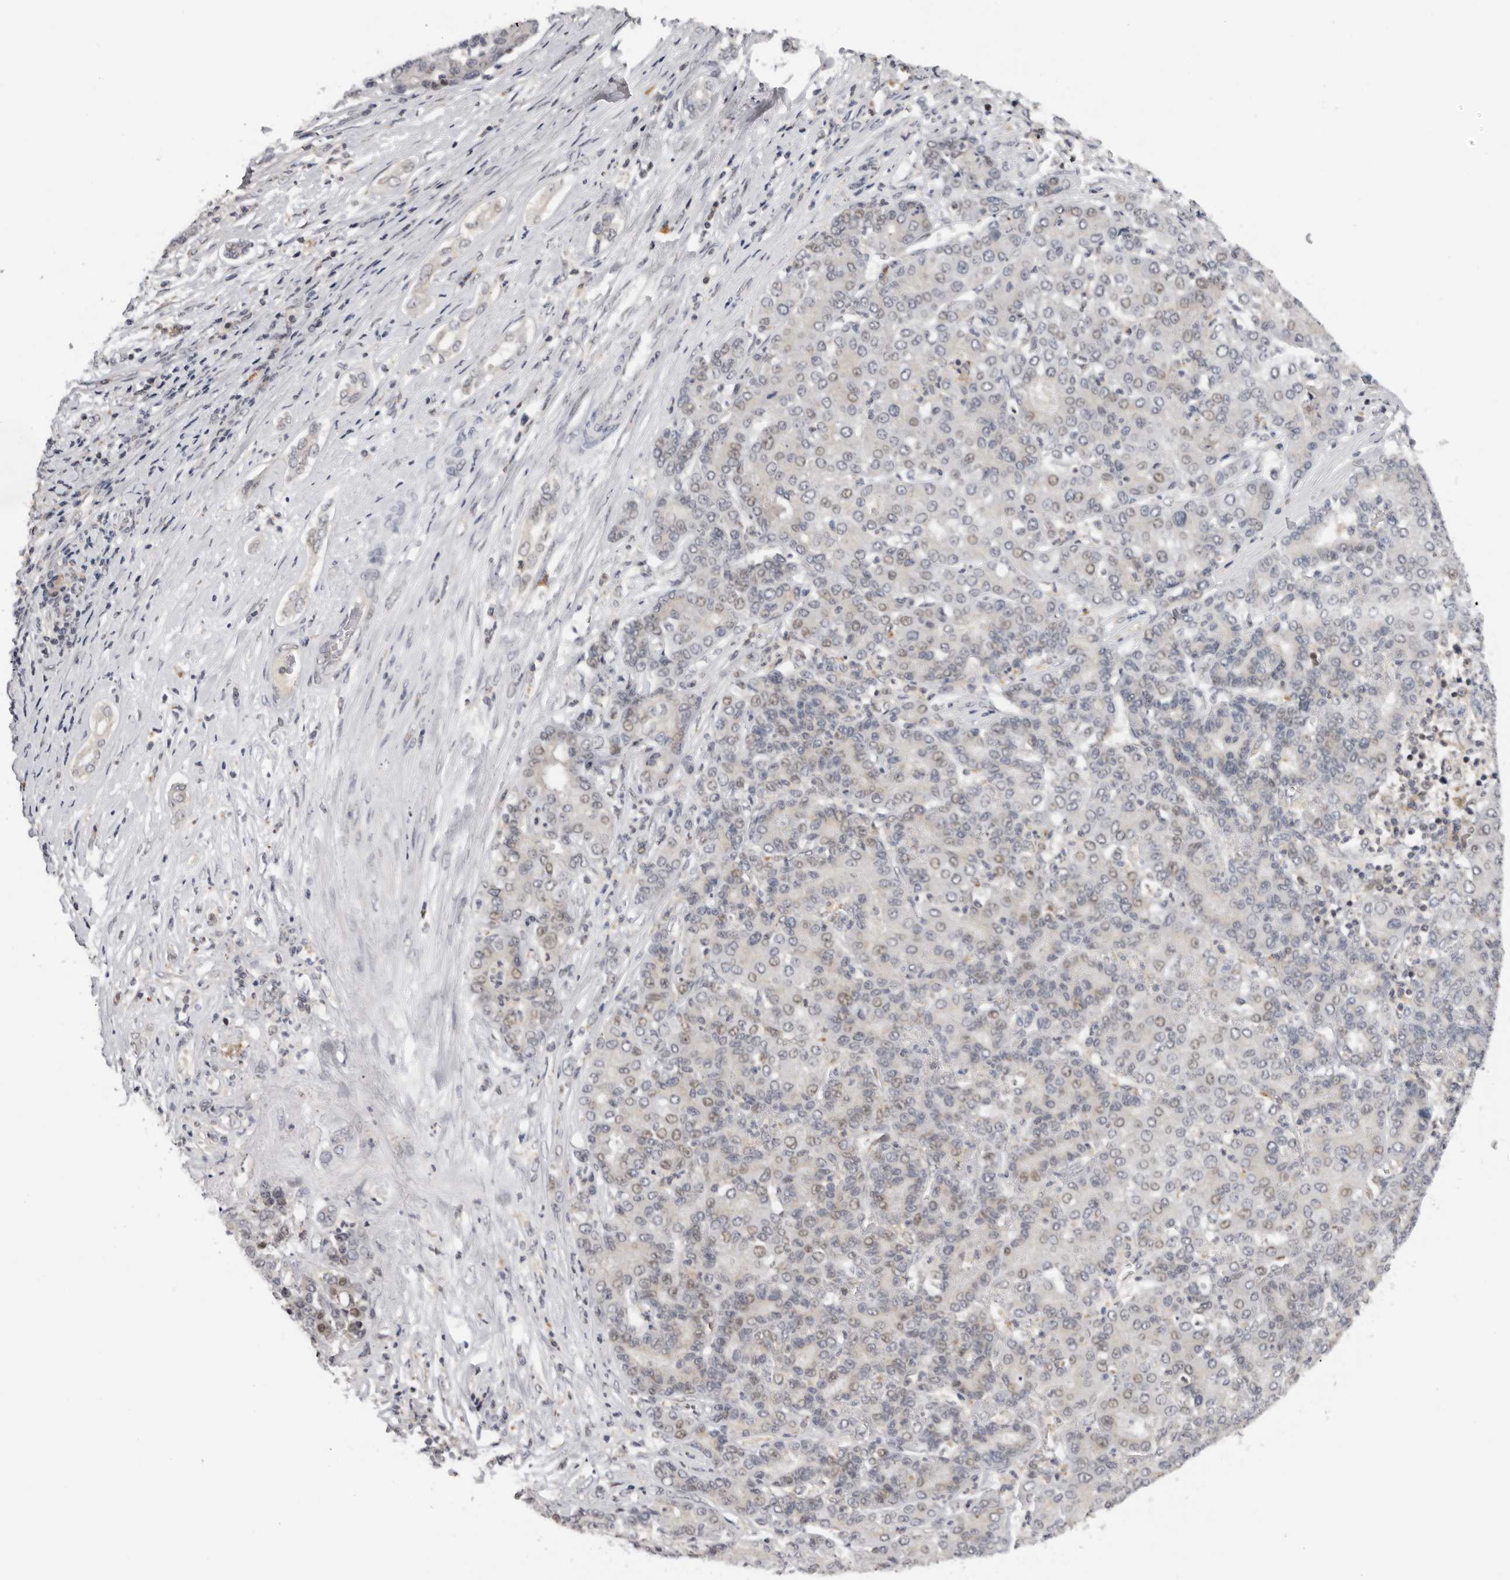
{"staining": {"intensity": "weak", "quantity": "<25%", "location": "nuclear"}, "tissue": "liver cancer", "cell_type": "Tumor cells", "image_type": "cancer", "snomed": [{"axis": "morphology", "description": "Carcinoma, Hepatocellular, NOS"}, {"axis": "topography", "description": "Liver"}], "caption": "Immunohistochemical staining of human liver cancer (hepatocellular carcinoma) exhibits no significant staining in tumor cells.", "gene": "KIF2B", "patient": {"sex": "male", "age": 65}}